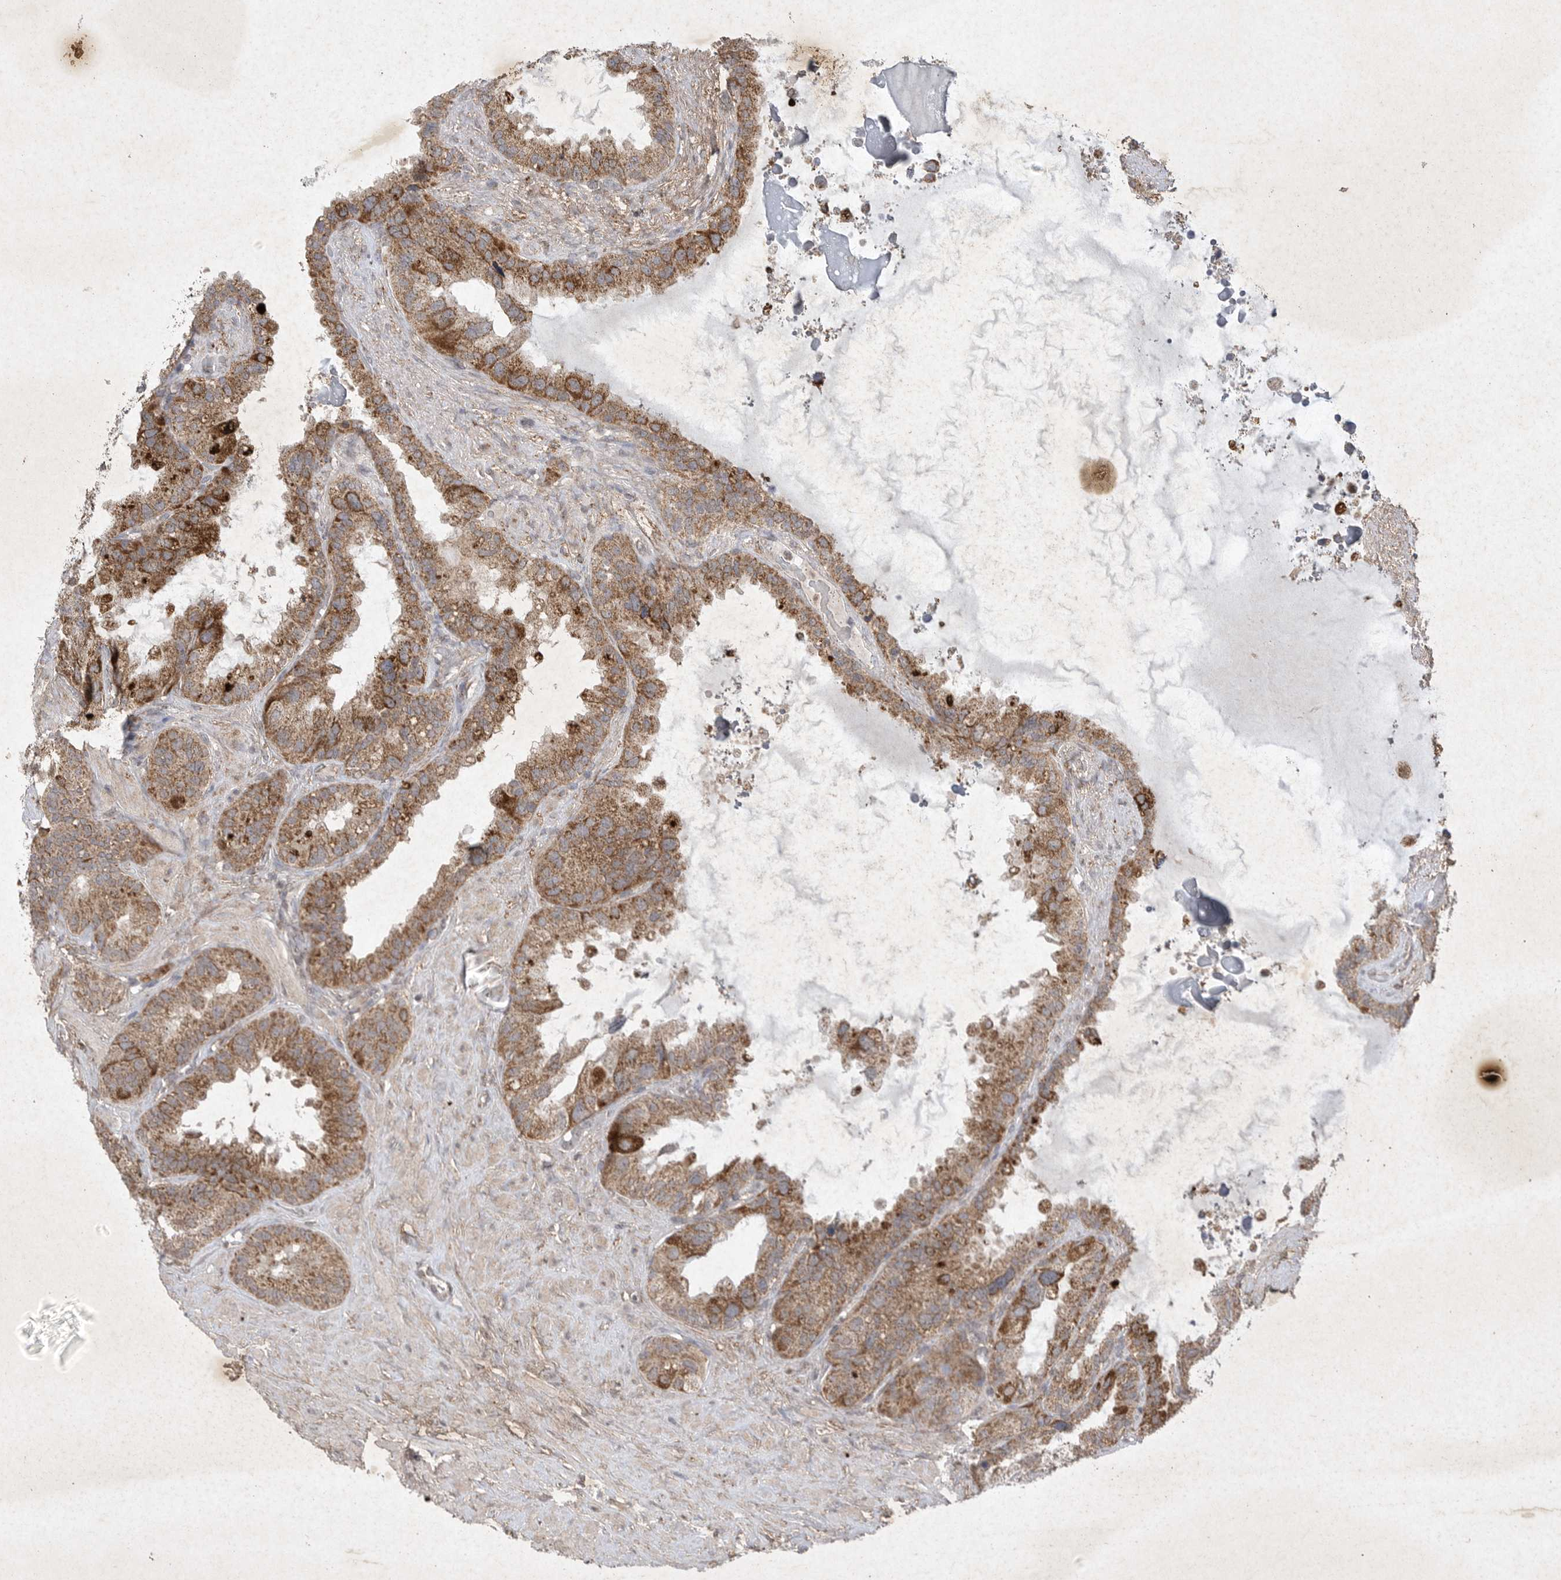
{"staining": {"intensity": "moderate", "quantity": ">75%", "location": "cytoplasmic/membranous"}, "tissue": "seminal vesicle", "cell_type": "Glandular cells", "image_type": "normal", "snomed": [{"axis": "morphology", "description": "Normal tissue, NOS"}, {"axis": "topography", "description": "Seminal veicle"}], "caption": "Seminal vesicle stained for a protein (brown) exhibits moderate cytoplasmic/membranous positive staining in about >75% of glandular cells.", "gene": "DDR1", "patient": {"sex": "male", "age": 80}}